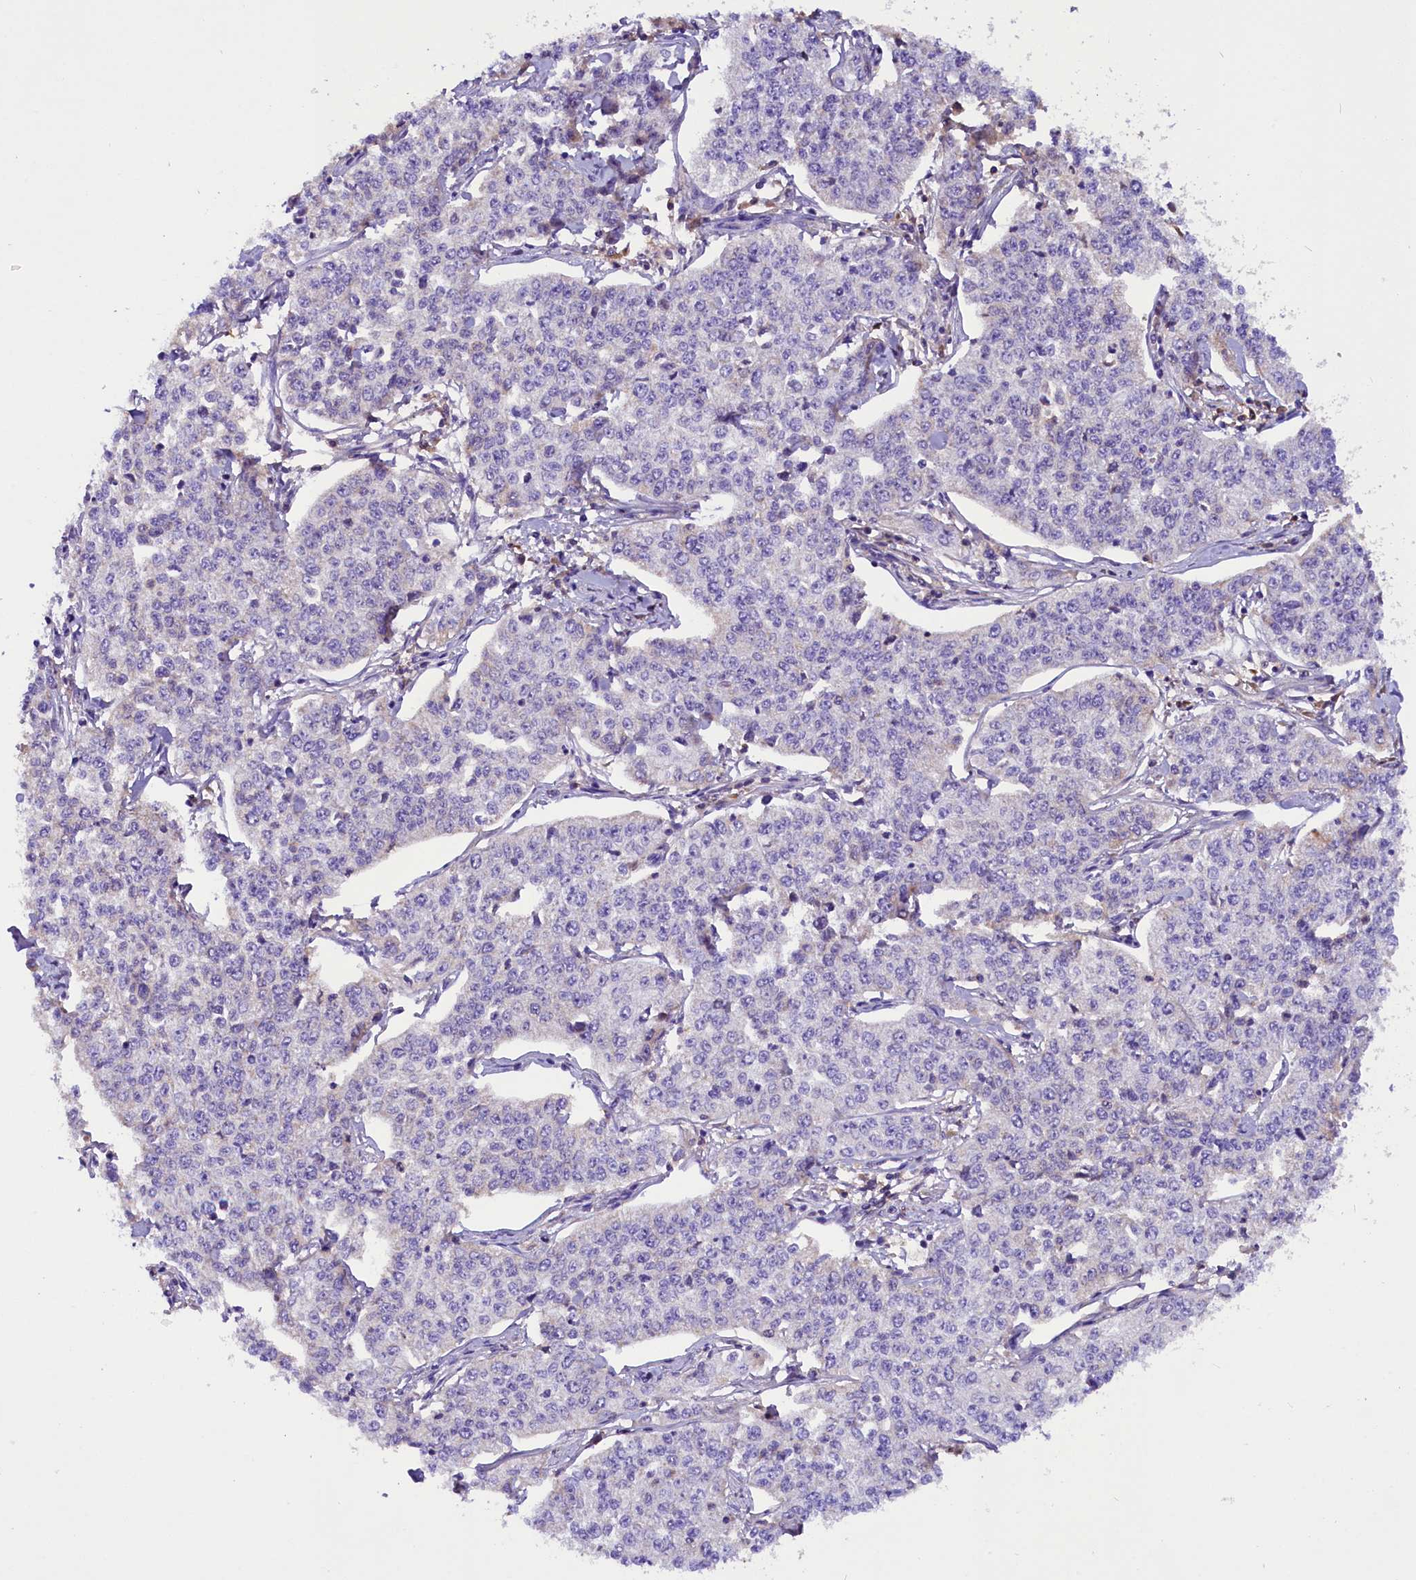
{"staining": {"intensity": "negative", "quantity": "none", "location": "none"}, "tissue": "cervical cancer", "cell_type": "Tumor cells", "image_type": "cancer", "snomed": [{"axis": "morphology", "description": "Squamous cell carcinoma, NOS"}, {"axis": "topography", "description": "Cervix"}], "caption": "Histopathology image shows no protein expression in tumor cells of cervical cancer (squamous cell carcinoma) tissue. (DAB immunohistochemistry (IHC) with hematoxylin counter stain).", "gene": "SIX5", "patient": {"sex": "female", "age": 35}}